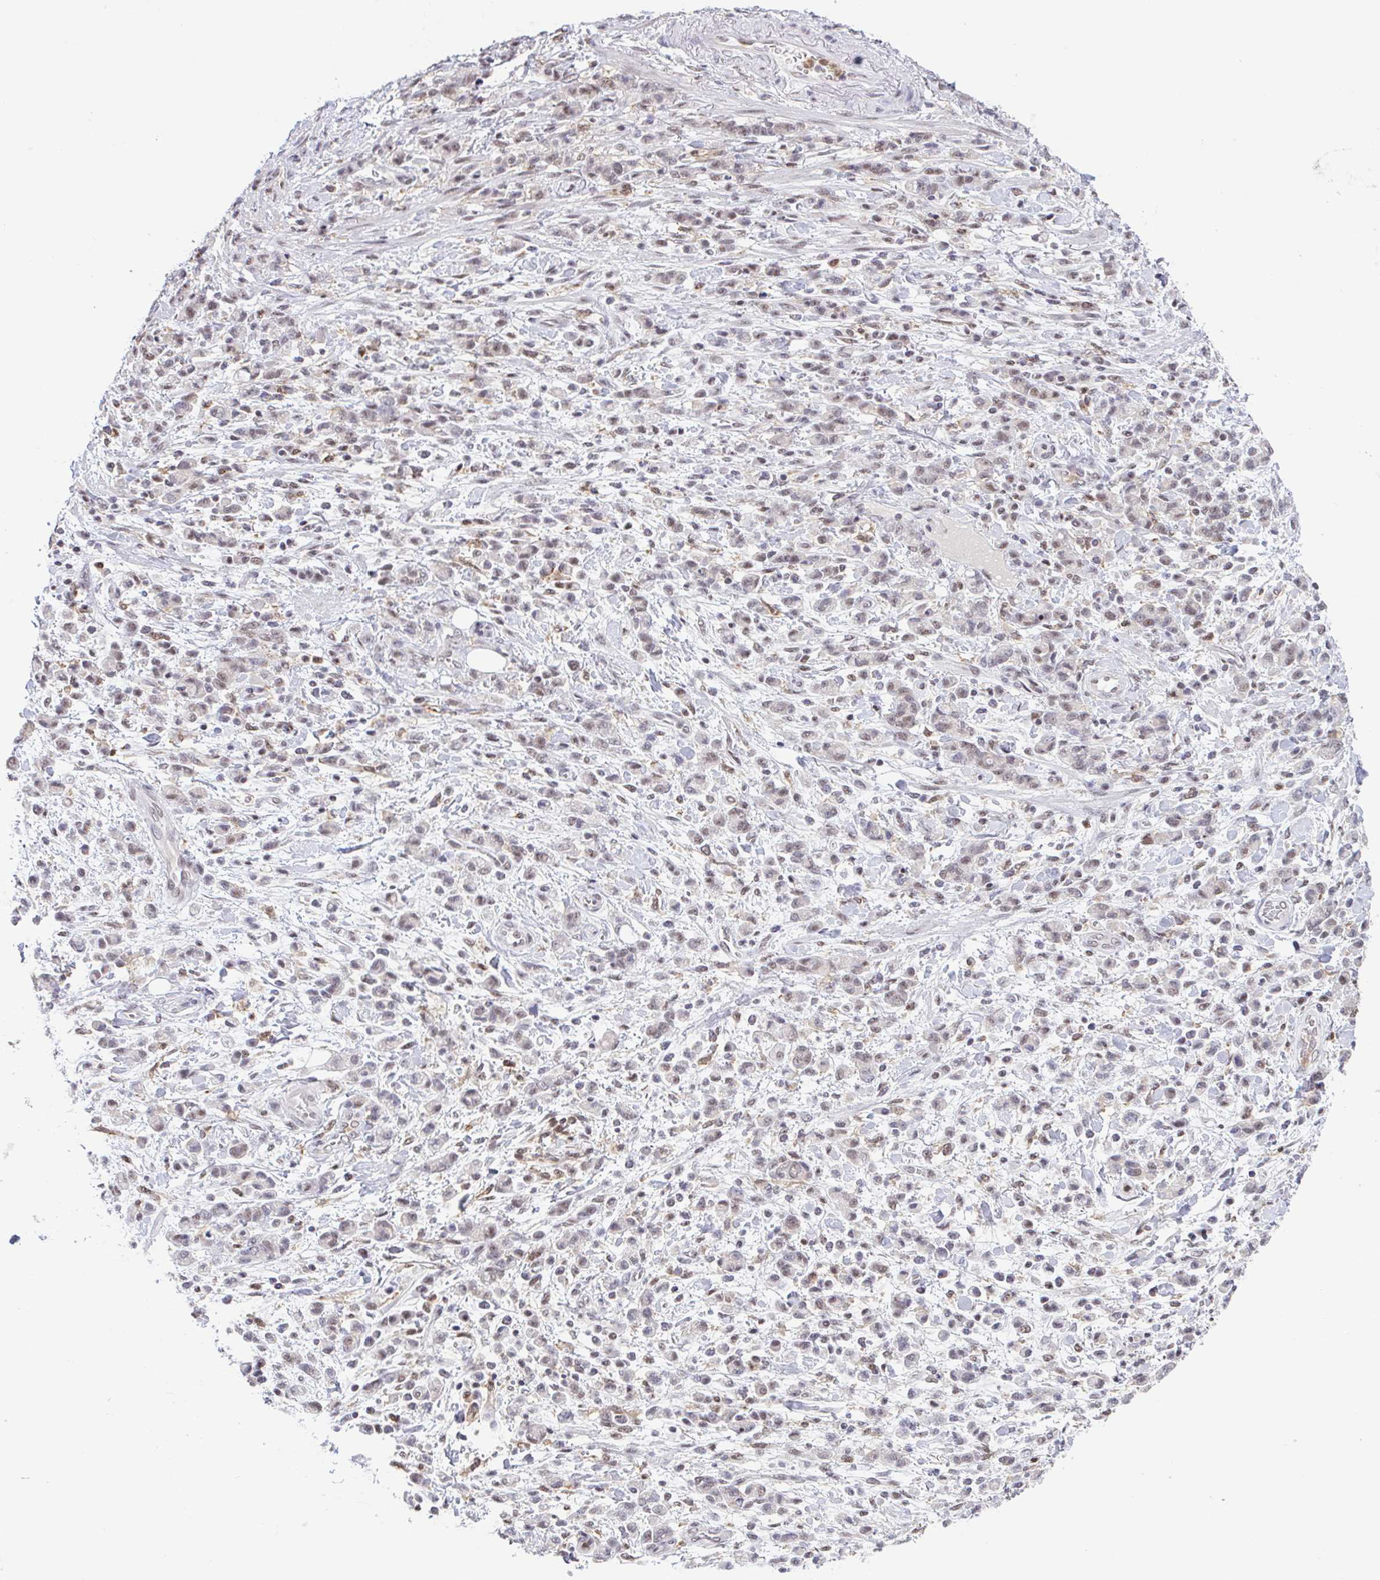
{"staining": {"intensity": "weak", "quantity": "25%-75%", "location": "nuclear"}, "tissue": "stomach cancer", "cell_type": "Tumor cells", "image_type": "cancer", "snomed": [{"axis": "morphology", "description": "Adenocarcinoma, NOS"}, {"axis": "topography", "description": "Stomach"}], "caption": "Immunohistochemistry micrograph of human adenocarcinoma (stomach) stained for a protein (brown), which demonstrates low levels of weak nuclear expression in approximately 25%-75% of tumor cells.", "gene": "OR6K3", "patient": {"sex": "male", "age": 77}}